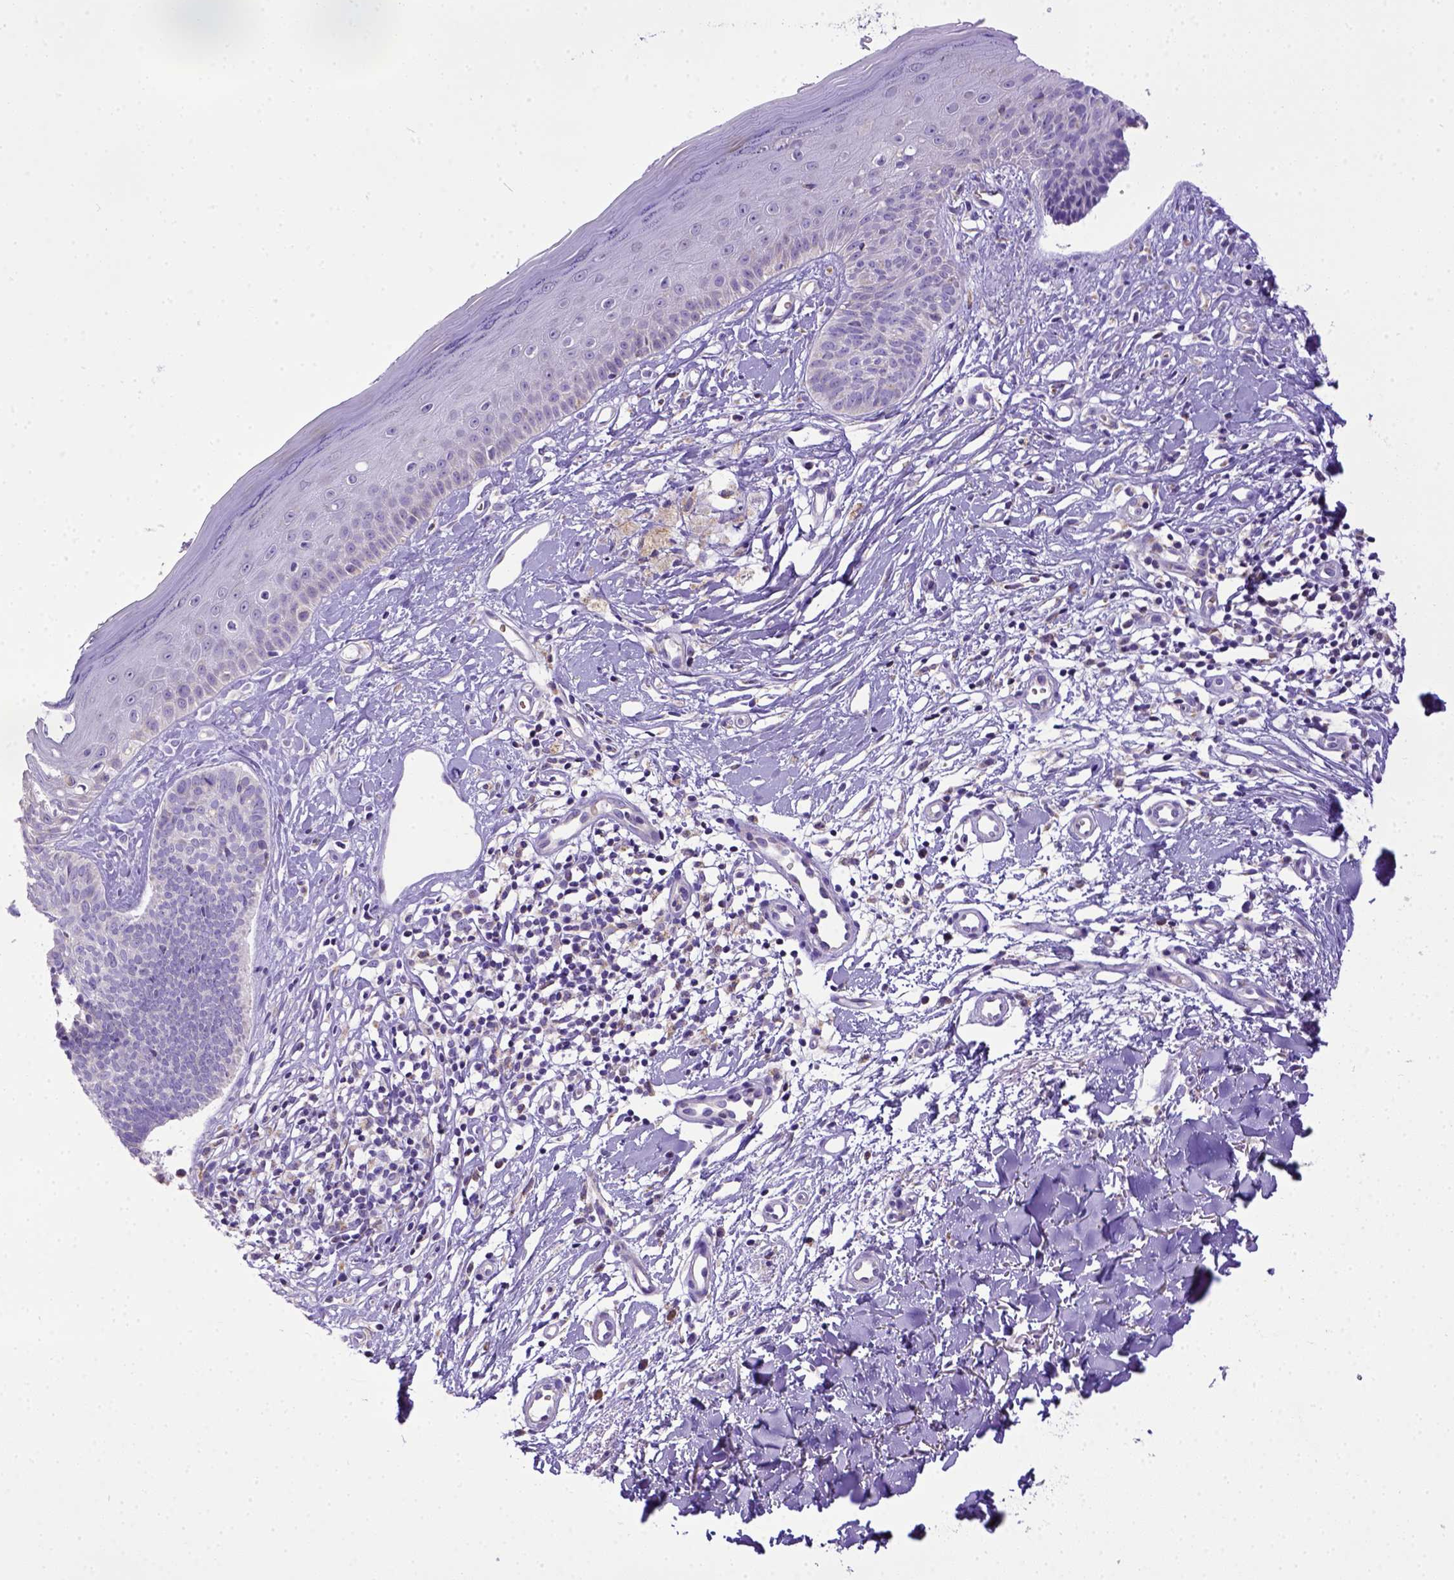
{"staining": {"intensity": "negative", "quantity": "none", "location": "none"}, "tissue": "skin cancer", "cell_type": "Tumor cells", "image_type": "cancer", "snomed": [{"axis": "morphology", "description": "Basal cell carcinoma"}, {"axis": "topography", "description": "Skin"}], "caption": "This is an IHC histopathology image of basal cell carcinoma (skin). There is no positivity in tumor cells.", "gene": "SPEF1", "patient": {"sex": "male", "age": 51}}